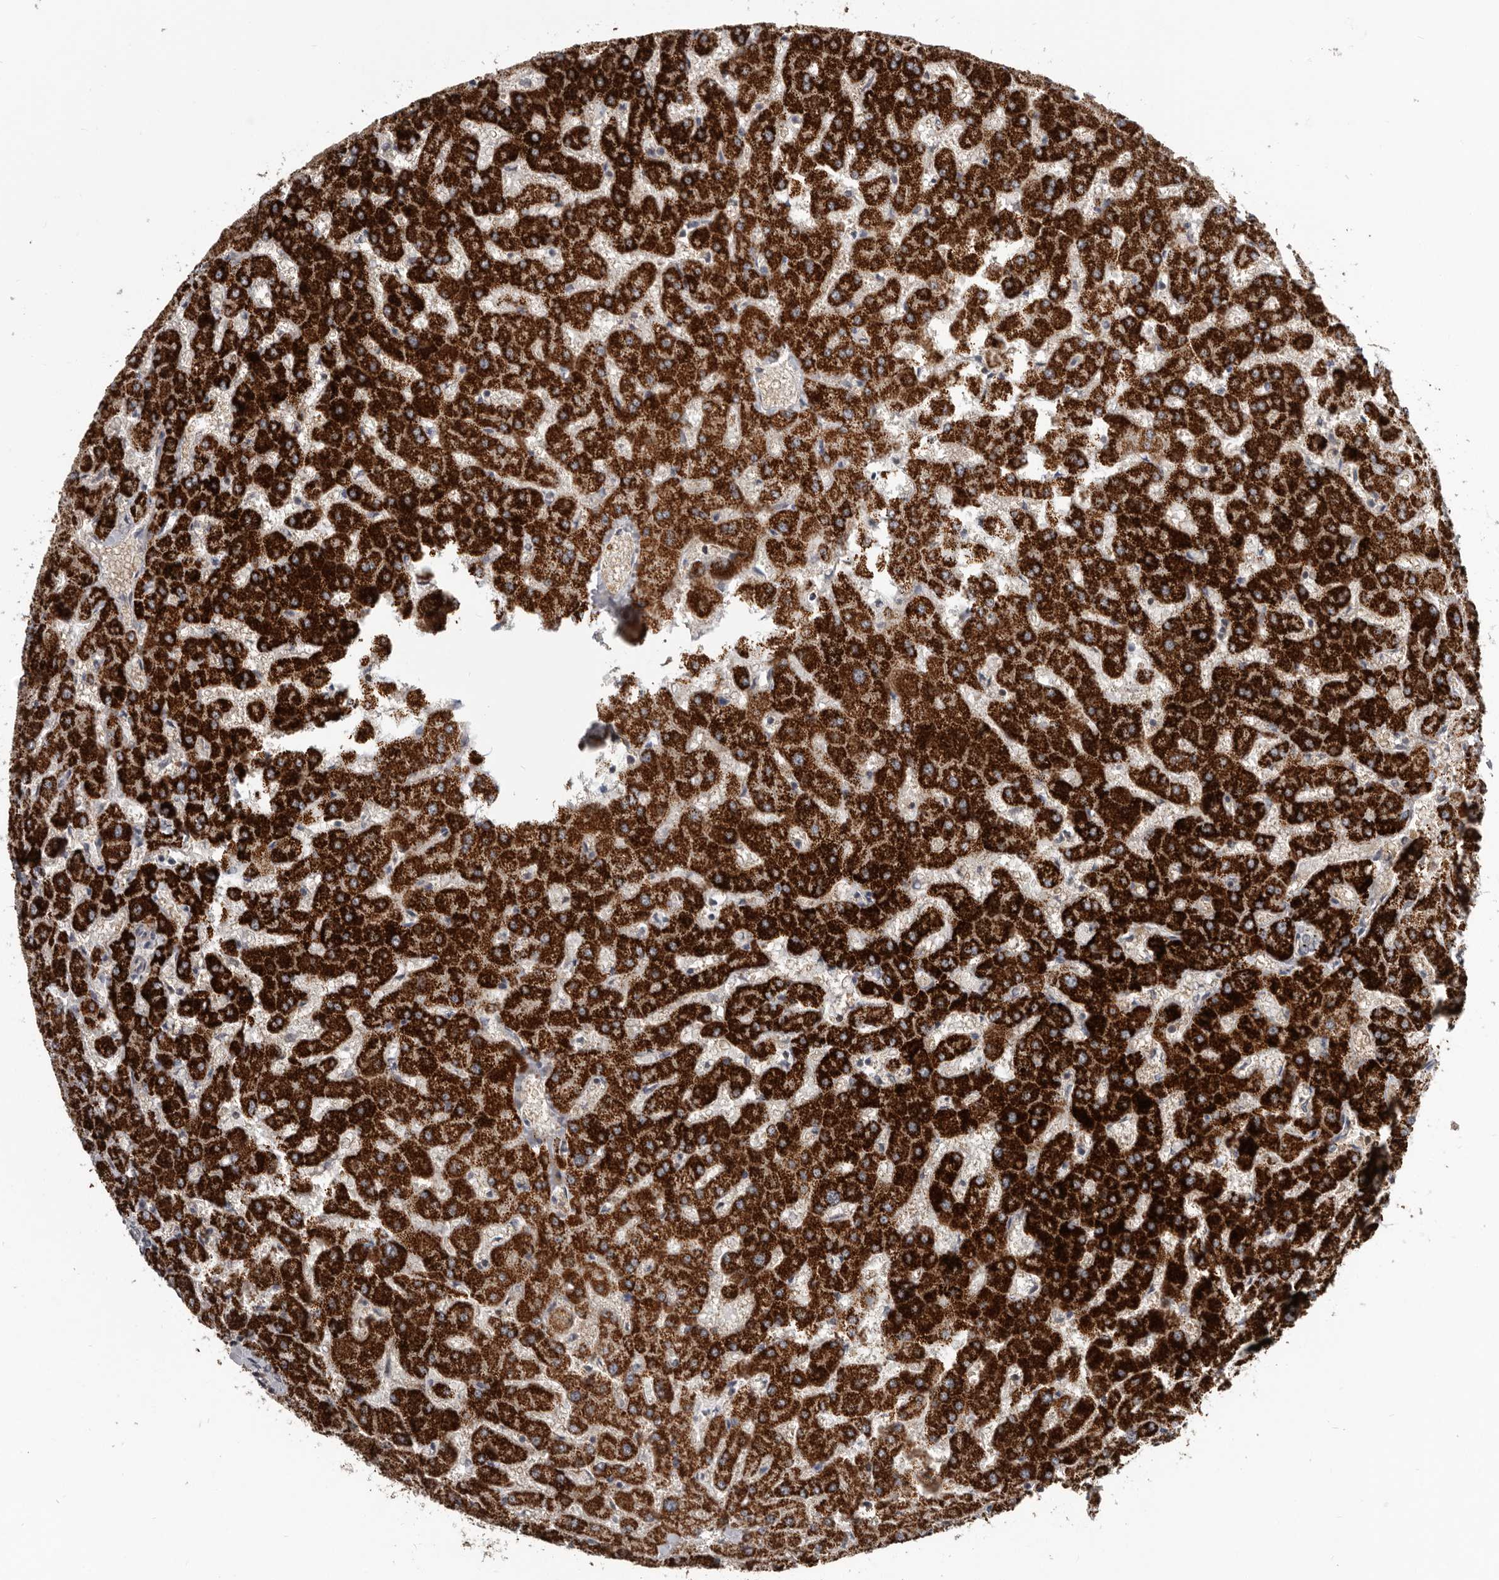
{"staining": {"intensity": "negative", "quantity": "none", "location": "none"}, "tissue": "liver", "cell_type": "Cholangiocytes", "image_type": "normal", "snomed": [{"axis": "morphology", "description": "Normal tissue, NOS"}, {"axis": "topography", "description": "Liver"}], "caption": "This is an immunohistochemistry histopathology image of normal liver. There is no positivity in cholangiocytes.", "gene": "RNF217", "patient": {"sex": "female", "age": 63}}